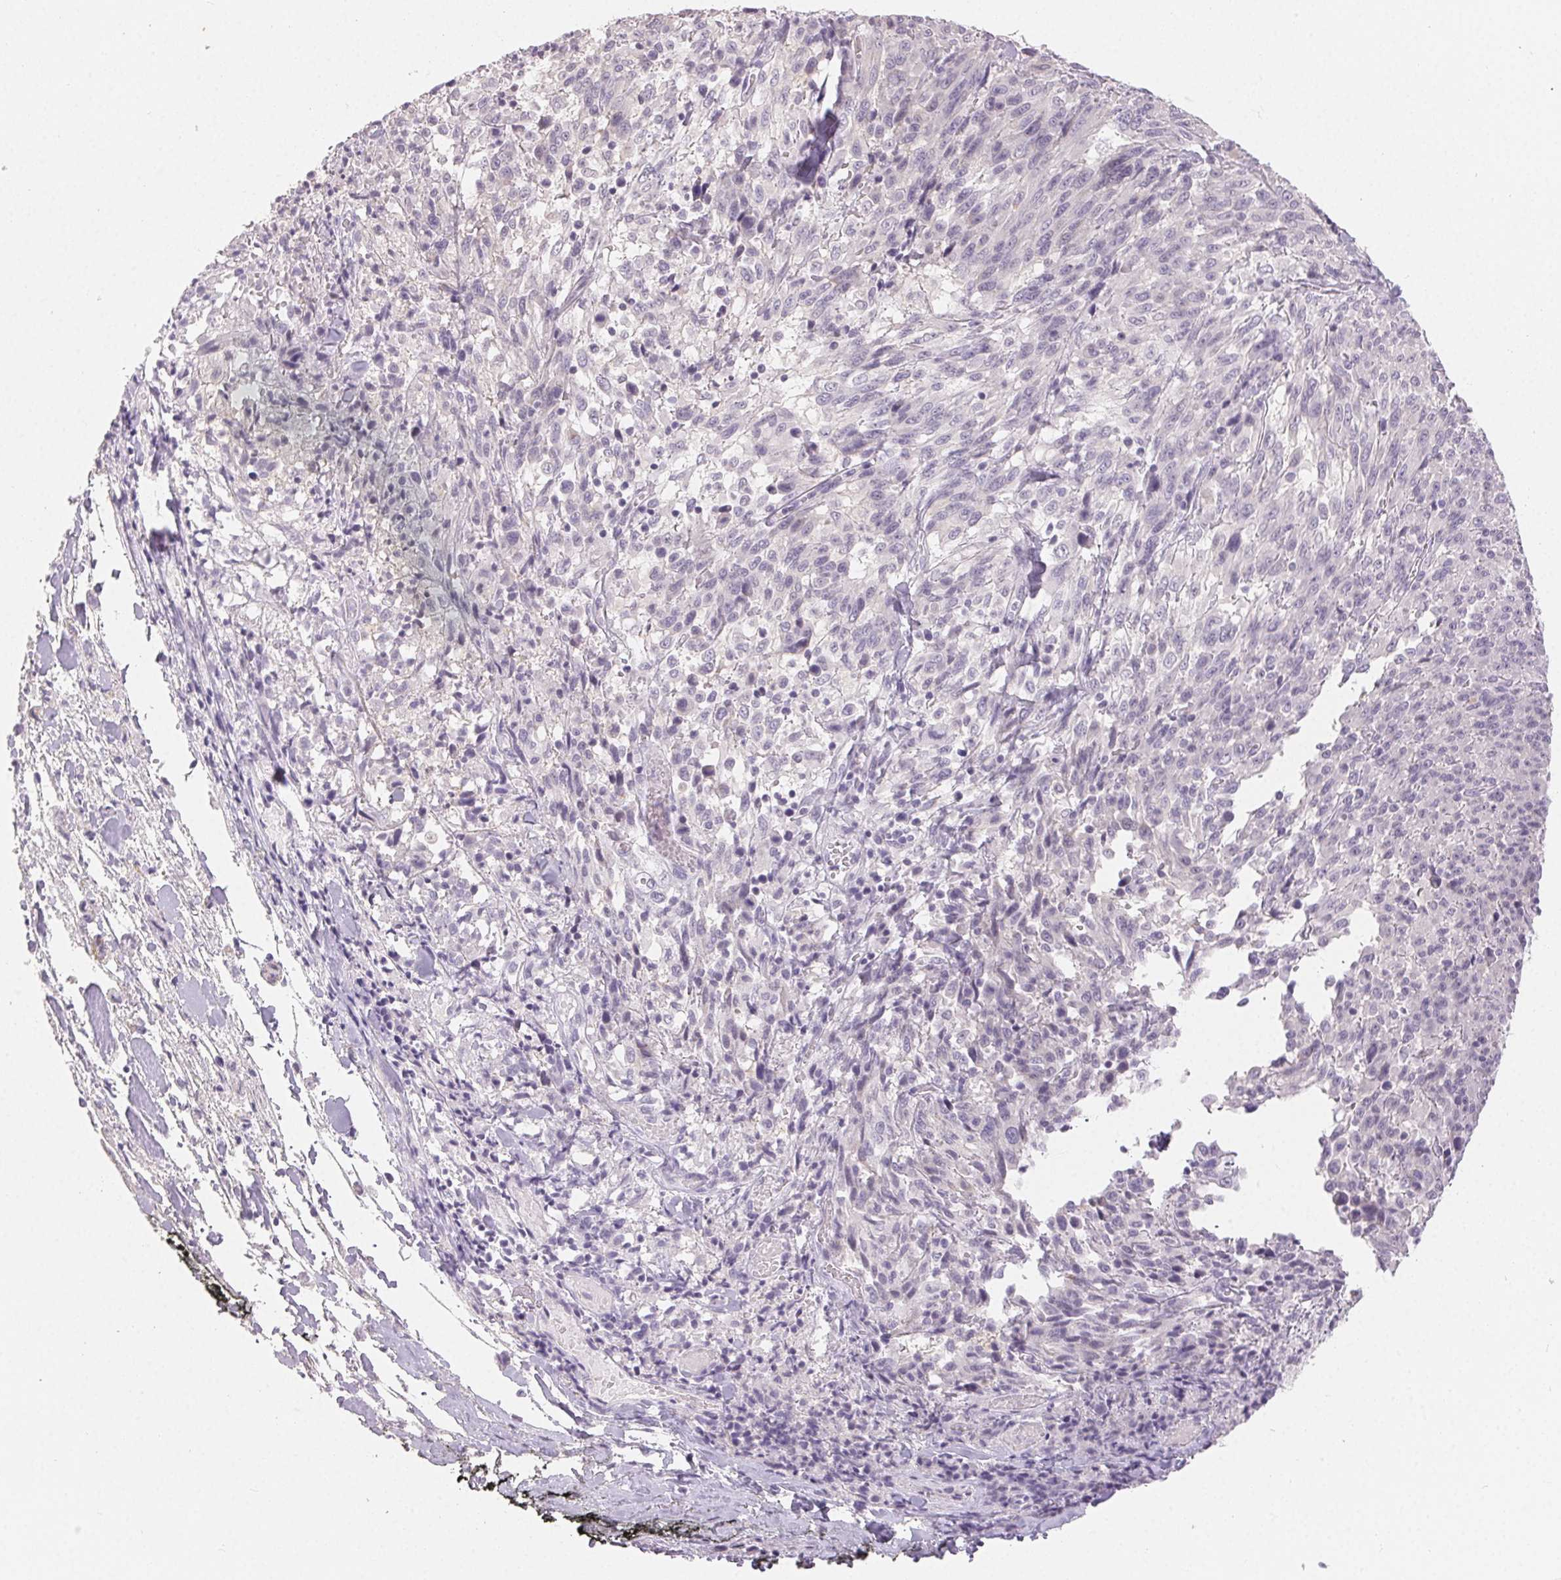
{"staining": {"intensity": "negative", "quantity": "none", "location": "none"}, "tissue": "melanoma", "cell_type": "Tumor cells", "image_type": "cancer", "snomed": [{"axis": "morphology", "description": "Malignant melanoma, NOS"}, {"axis": "topography", "description": "Skin"}], "caption": "Immunohistochemistry image of malignant melanoma stained for a protein (brown), which exhibits no positivity in tumor cells.", "gene": "SFTPD", "patient": {"sex": "female", "age": 91}}